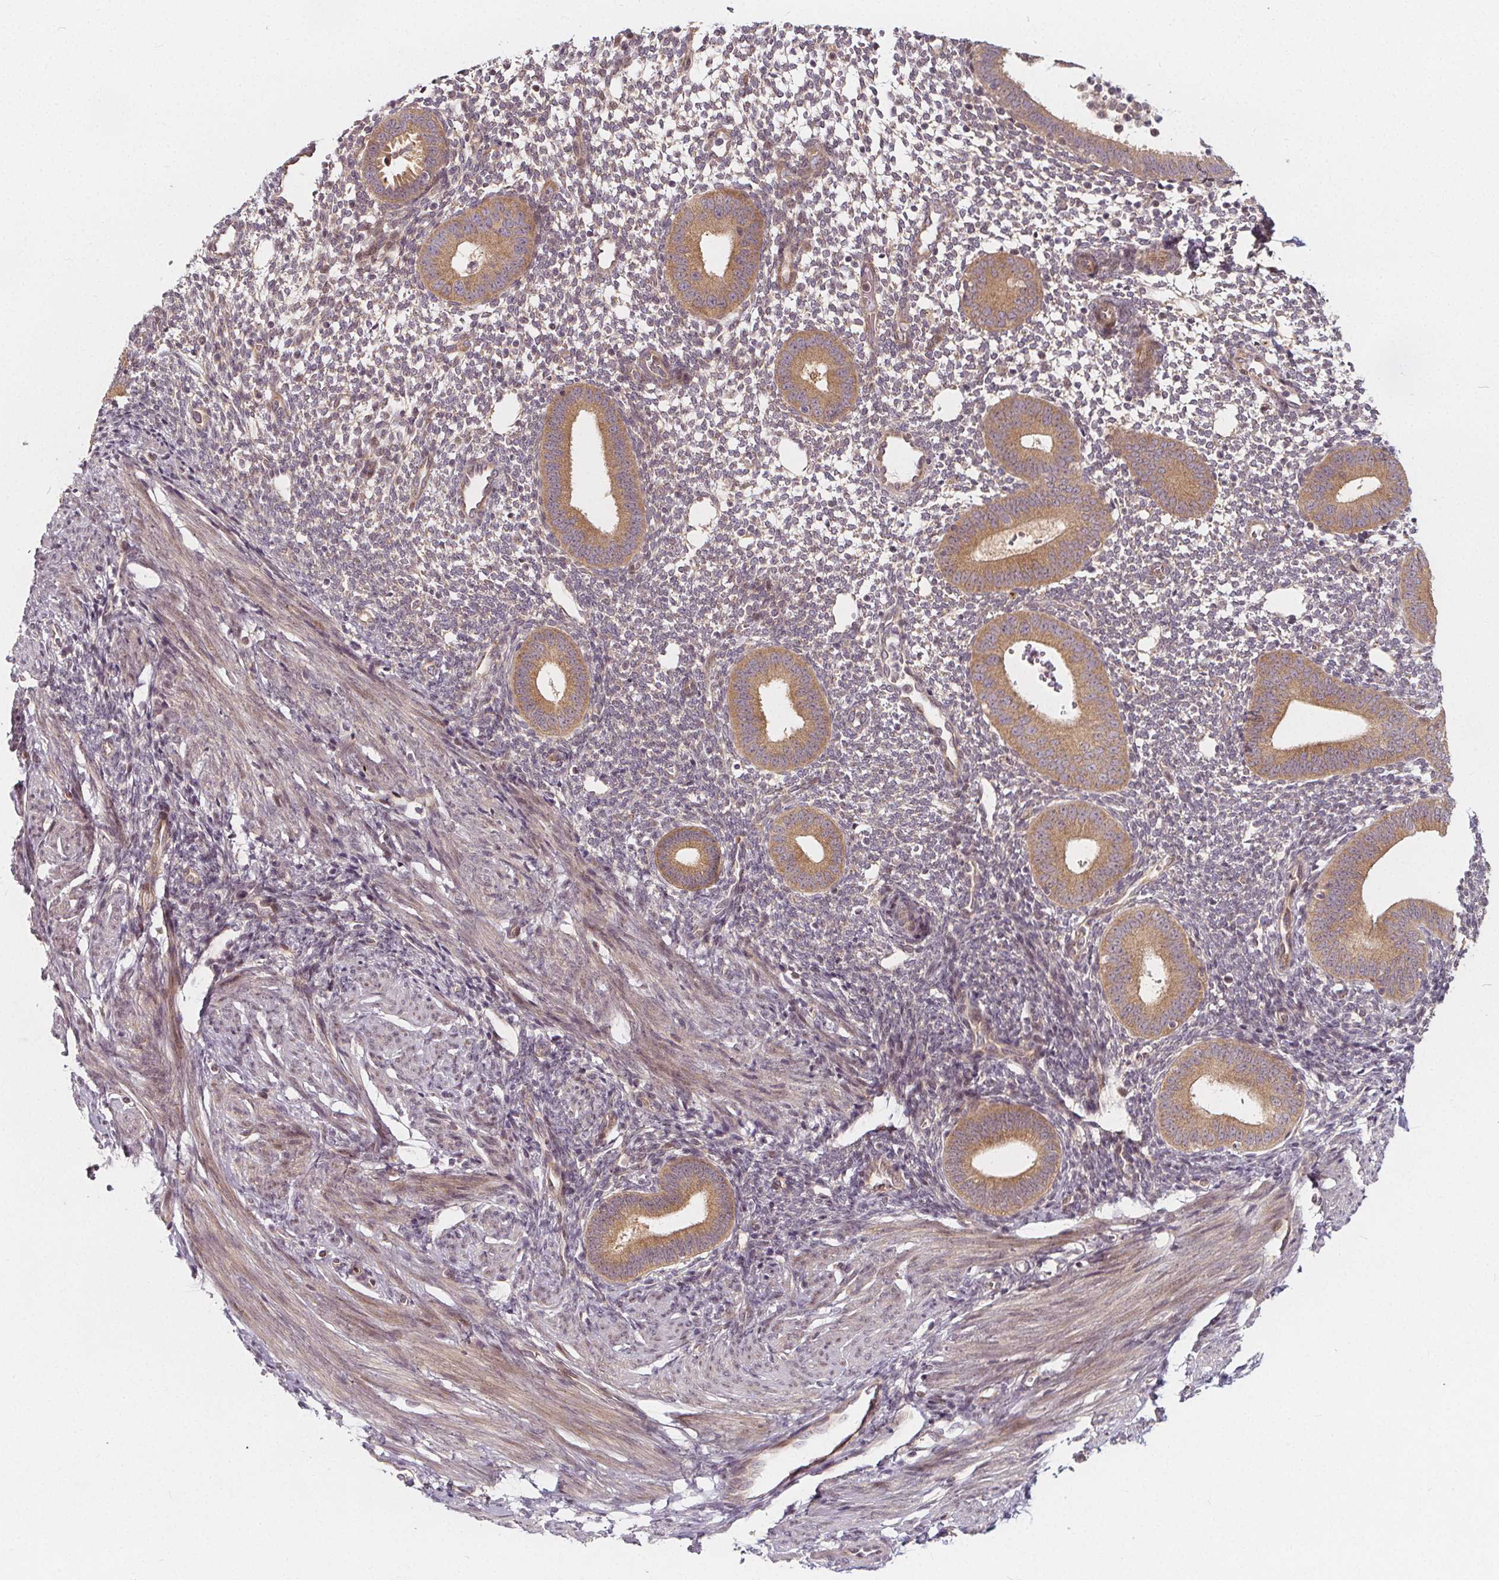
{"staining": {"intensity": "weak", "quantity": "25%-75%", "location": "cytoplasmic/membranous,nuclear"}, "tissue": "endometrium", "cell_type": "Cells in endometrial stroma", "image_type": "normal", "snomed": [{"axis": "morphology", "description": "Normal tissue, NOS"}, {"axis": "topography", "description": "Endometrium"}], "caption": "This histopathology image reveals IHC staining of normal endometrium, with low weak cytoplasmic/membranous,nuclear staining in approximately 25%-75% of cells in endometrial stroma.", "gene": "AKT1S1", "patient": {"sex": "female", "age": 40}}